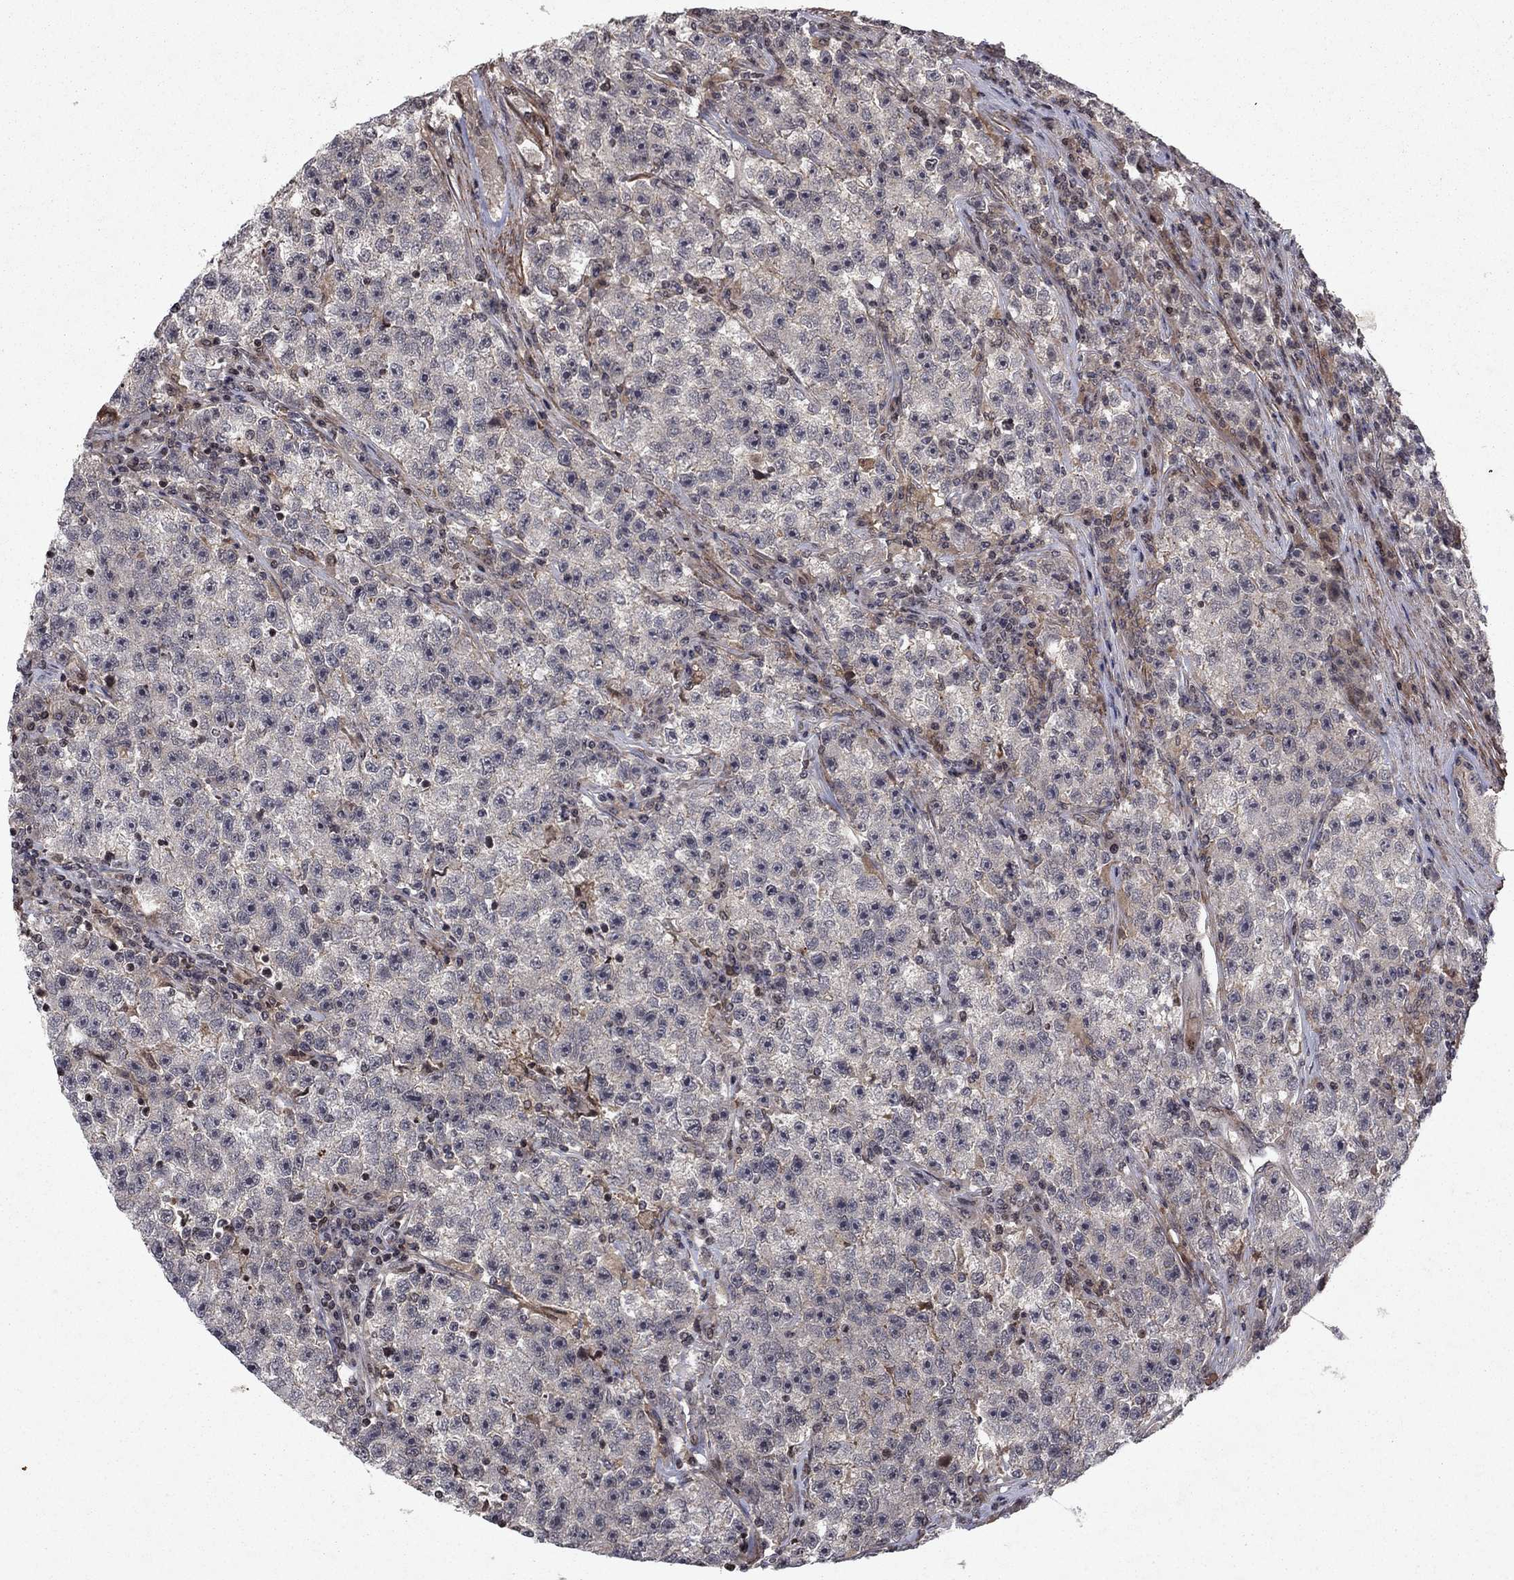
{"staining": {"intensity": "negative", "quantity": "none", "location": "none"}, "tissue": "testis cancer", "cell_type": "Tumor cells", "image_type": "cancer", "snomed": [{"axis": "morphology", "description": "Seminoma, NOS"}, {"axis": "topography", "description": "Testis"}], "caption": "This is an IHC image of testis seminoma. There is no expression in tumor cells.", "gene": "SORBS1", "patient": {"sex": "male", "age": 22}}